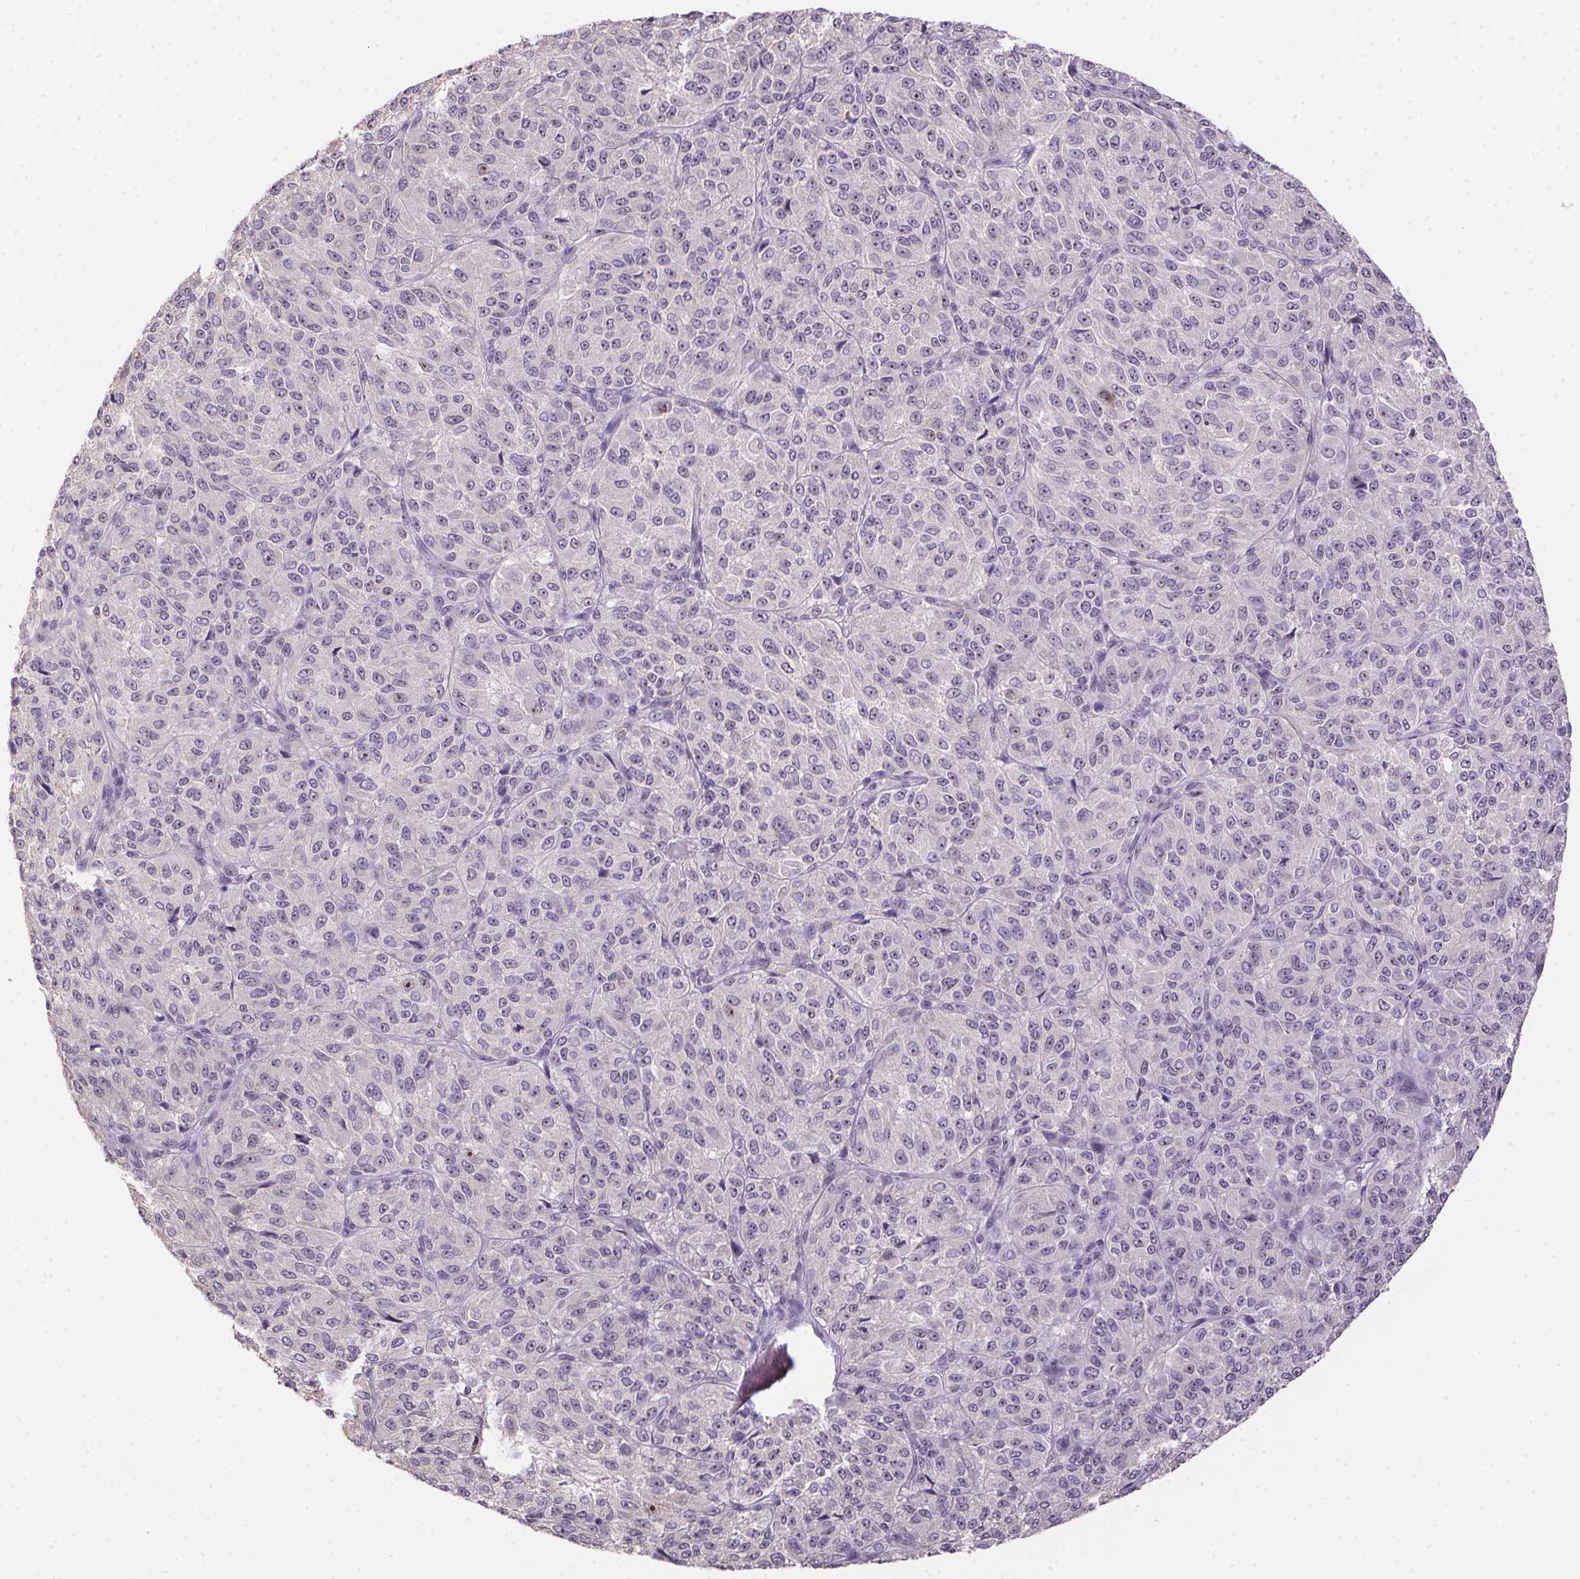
{"staining": {"intensity": "negative", "quantity": "none", "location": "none"}, "tissue": "melanoma", "cell_type": "Tumor cells", "image_type": "cancer", "snomed": [{"axis": "morphology", "description": "Malignant melanoma, Metastatic site"}, {"axis": "topography", "description": "Brain"}], "caption": "Human melanoma stained for a protein using immunohistochemistry (IHC) demonstrates no expression in tumor cells.", "gene": "BATF2", "patient": {"sex": "female", "age": 56}}